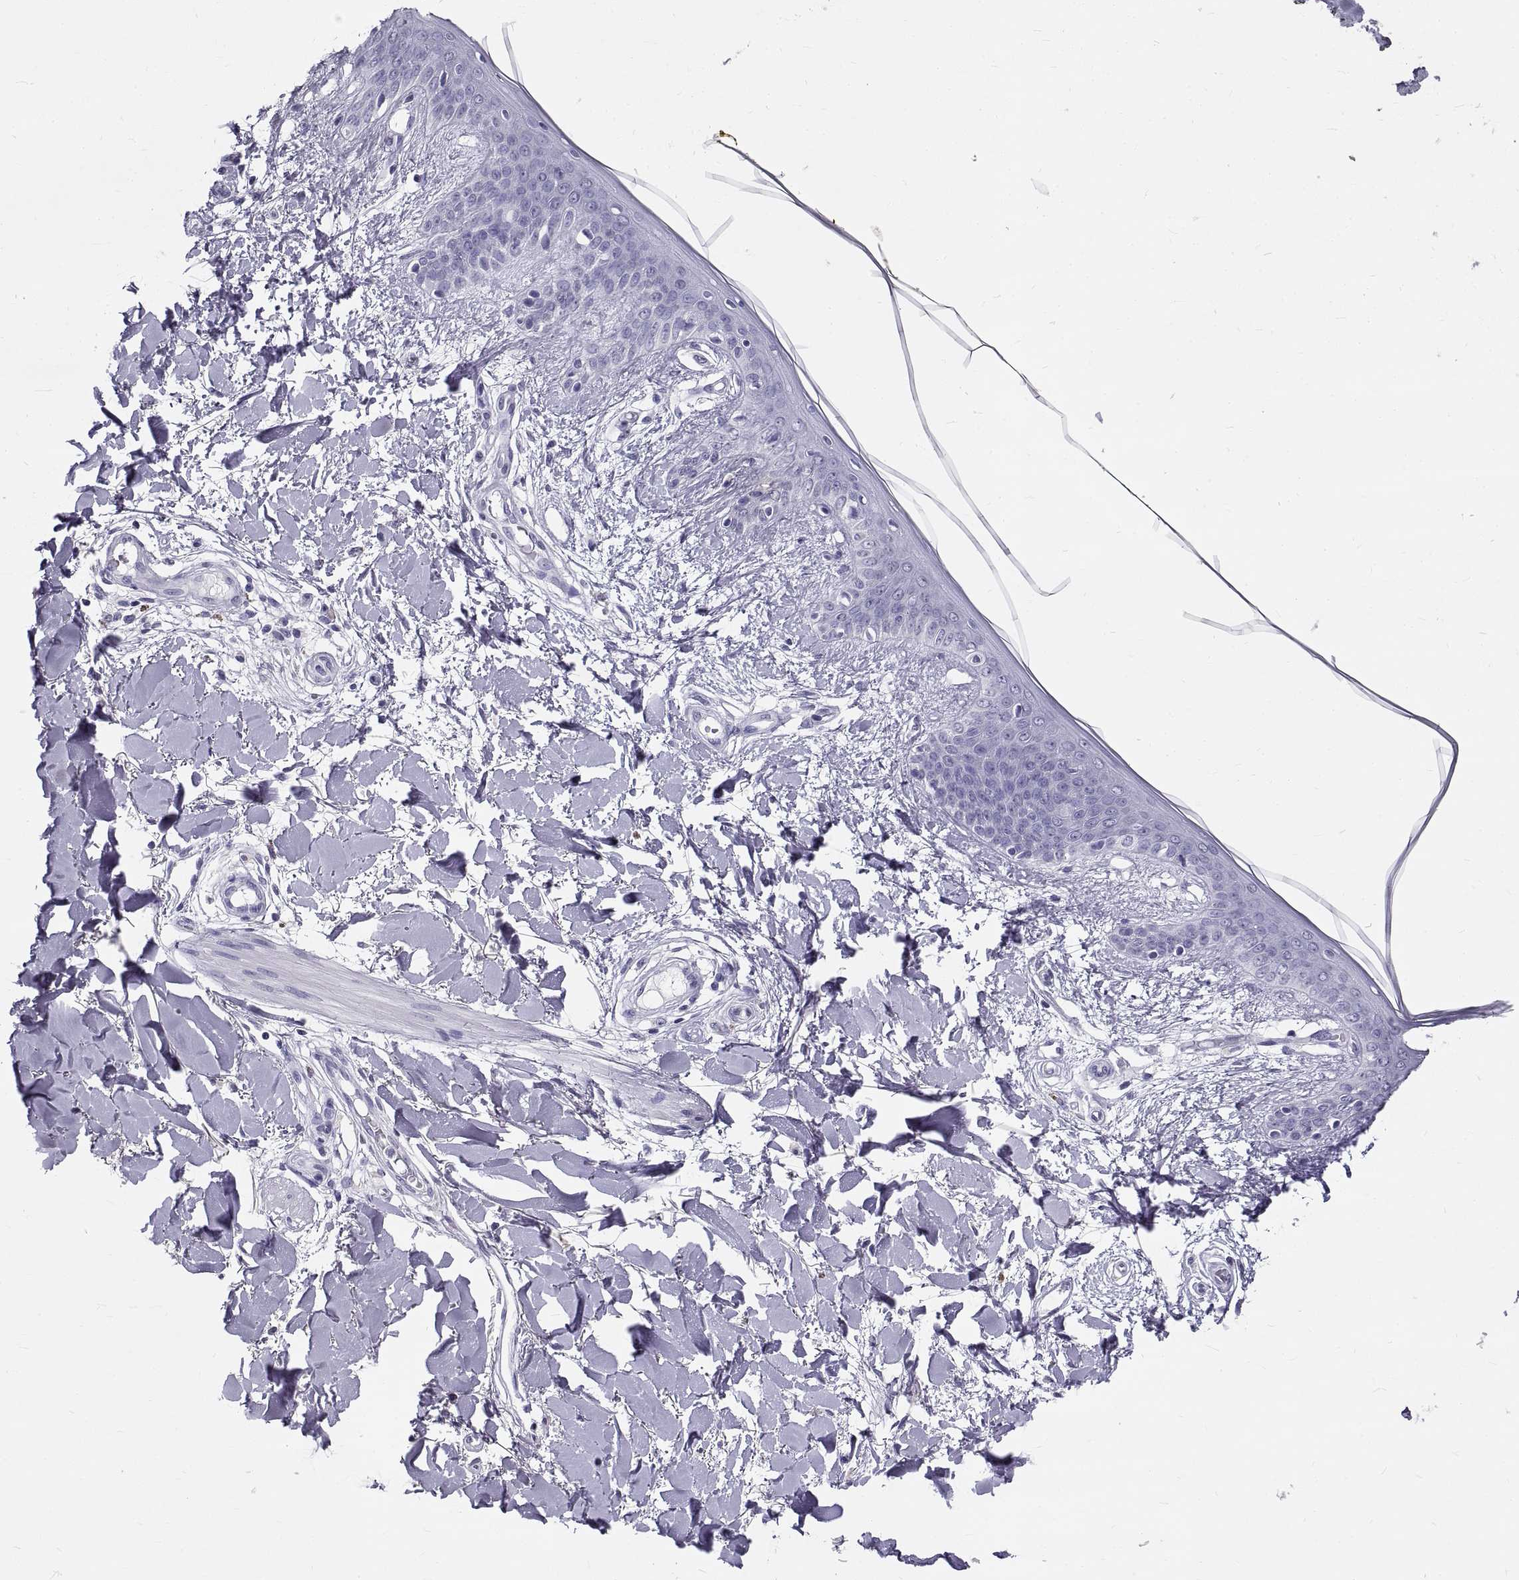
{"staining": {"intensity": "negative", "quantity": "none", "location": "none"}, "tissue": "skin", "cell_type": "Fibroblasts", "image_type": "normal", "snomed": [{"axis": "morphology", "description": "Normal tissue, NOS"}, {"axis": "topography", "description": "Skin"}], "caption": "Immunohistochemistry (IHC) of normal human skin displays no staining in fibroblasts.", "gene": "GNG12", "patient": {"sex": "female", "age": 34}}